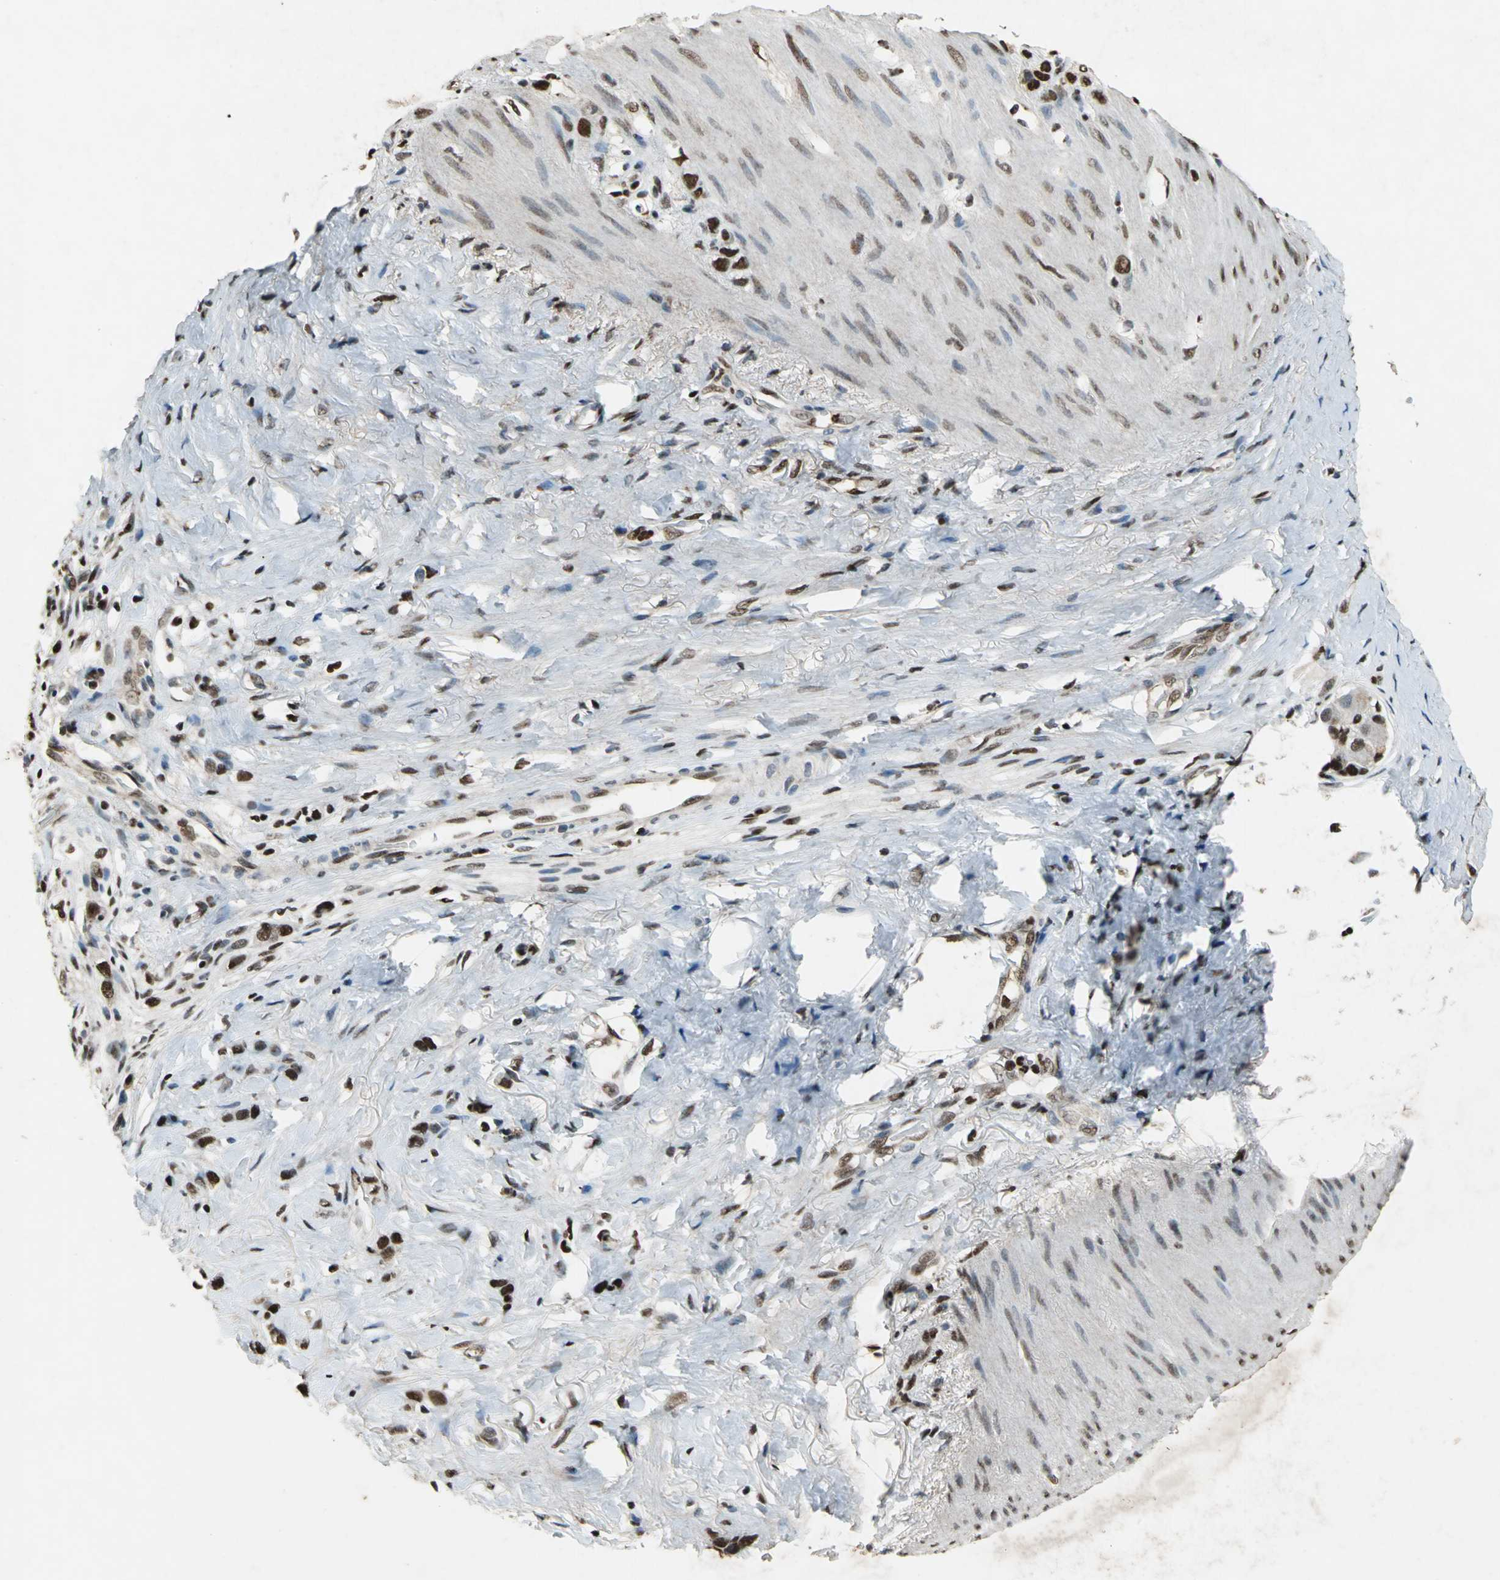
{"staining": {"intensity": "strong", "quantity": ">75%", "location": "nuclear"}, "tissue": "stomach cancer", "cell_type": "Tumor cells", "image_type": "cancer", "snomed": [{"axis": "morphology", "description": "Normal tissue, NOS"}, {"axis": "morphology", "description": "Adenocarcinoma, NOS"}, {"axis": "morphology", "description": "Adenocarcinoma, High grade"}, {"axis": "topography", "description": "Stomach, upper"}, {"axis": "topography", "description": "Stomach"}], "caption": "Protein positivity by immunohistochemistry reveals strong nuclear expression in about >75% of tumor cells in stomach cancer.", "gene": "ANP32A", "patient": {"sex": "female", "age": 65}}